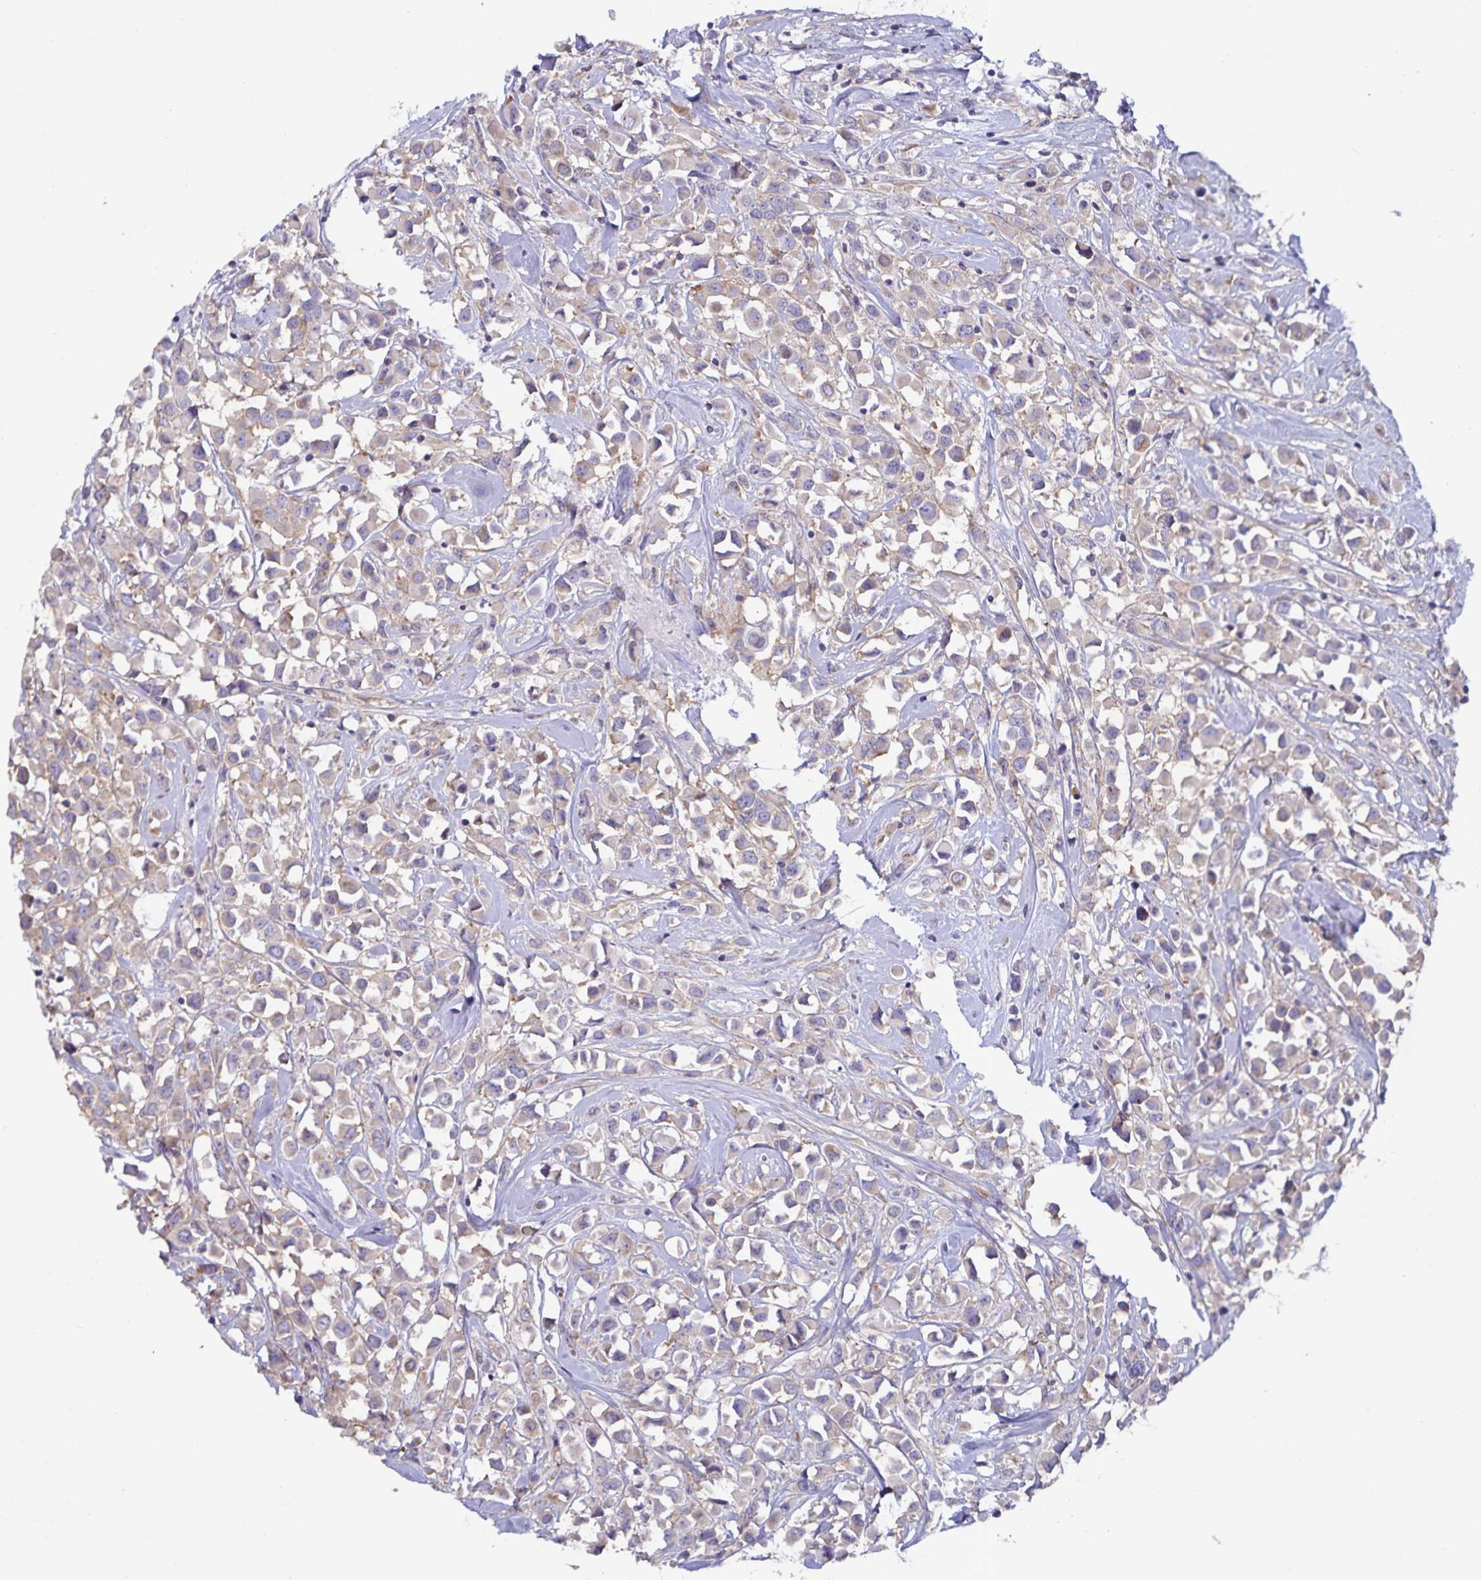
{"staining": {"intensity": "weak", "quantity": ">75%", "location": "cytoplasmic/membranous"}, "tissue": "breast cancer", "cell_type": "Tumor cells", "image_type": "cancer", "snomed": [{"axis": "morphology", "description": "Duct carcinoma"}, {"axis": "topography", "description": "Breast"}], "caption": "Immunohistochemical staining of breast cancer (infiltrating ductal carcinoma) reveals low levels of weak cytoplasmic/membranous protein positivity in approximately >75% of tumor cells.", "gene": "FAM120A", "patient": {"sex": "female", "age": 61}}